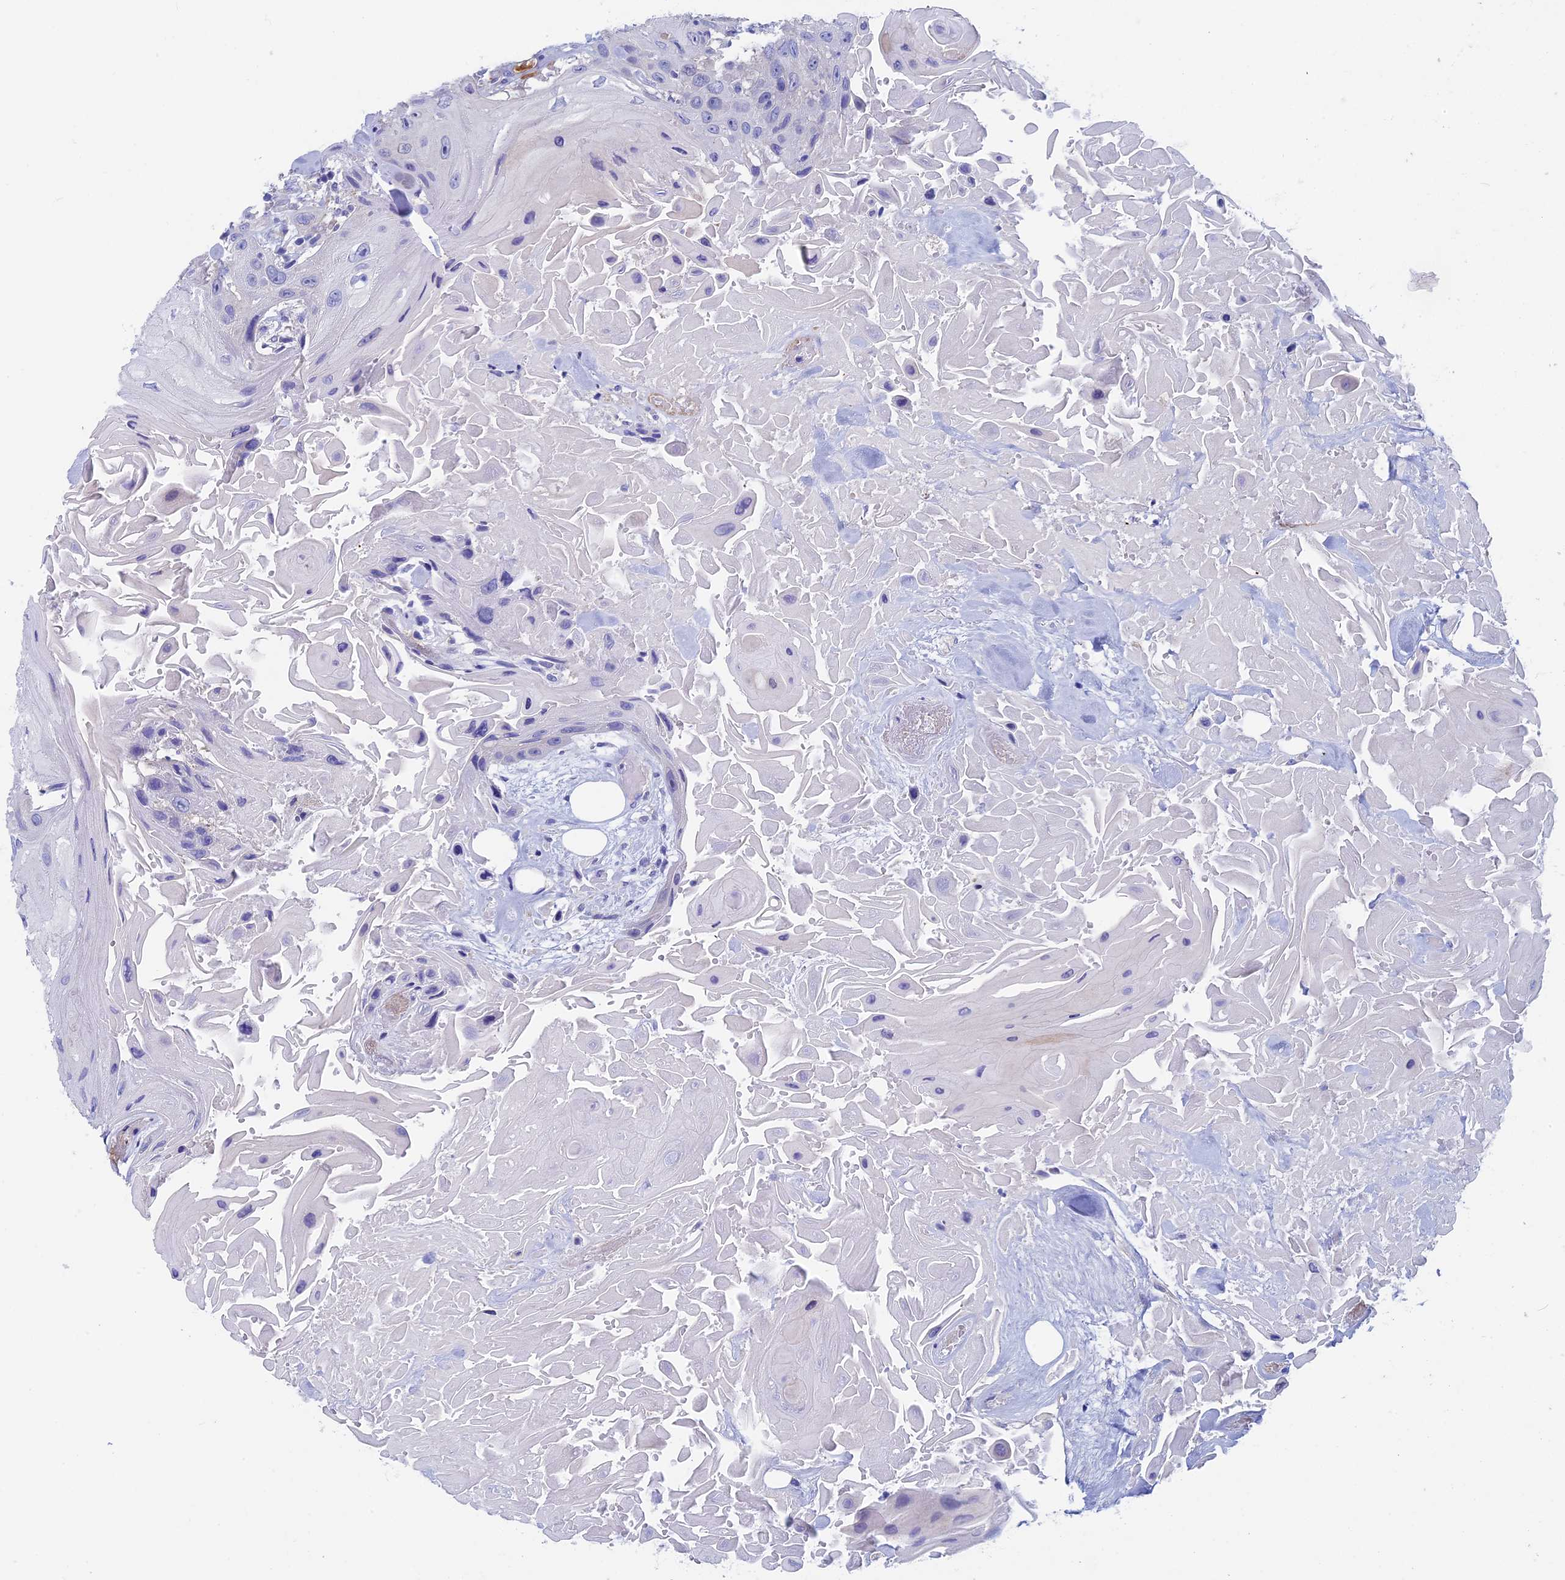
{"staining": {"intensity": "negative", "quantity": "none", "location": "none"}, "tissue": "head and neck cancer", "cell_type": "Tumor cells", "image_type": "cancer", "snomed": [{"axis": "morphology", "description": "Squamous cell carcinoma, NOS"}, {"axis": "topography", "description": "Head-Neck"}], "caption": "An immunohistochemistry (IHC) histopathology image of head and neck cancer (squamous cell carcinoma) is shown. There is no staining in tumor cells of head and neck cancer (squamous cell carcinoma).", "gene": "ADH7", "patient": {"sex": "male", "age": 81}}